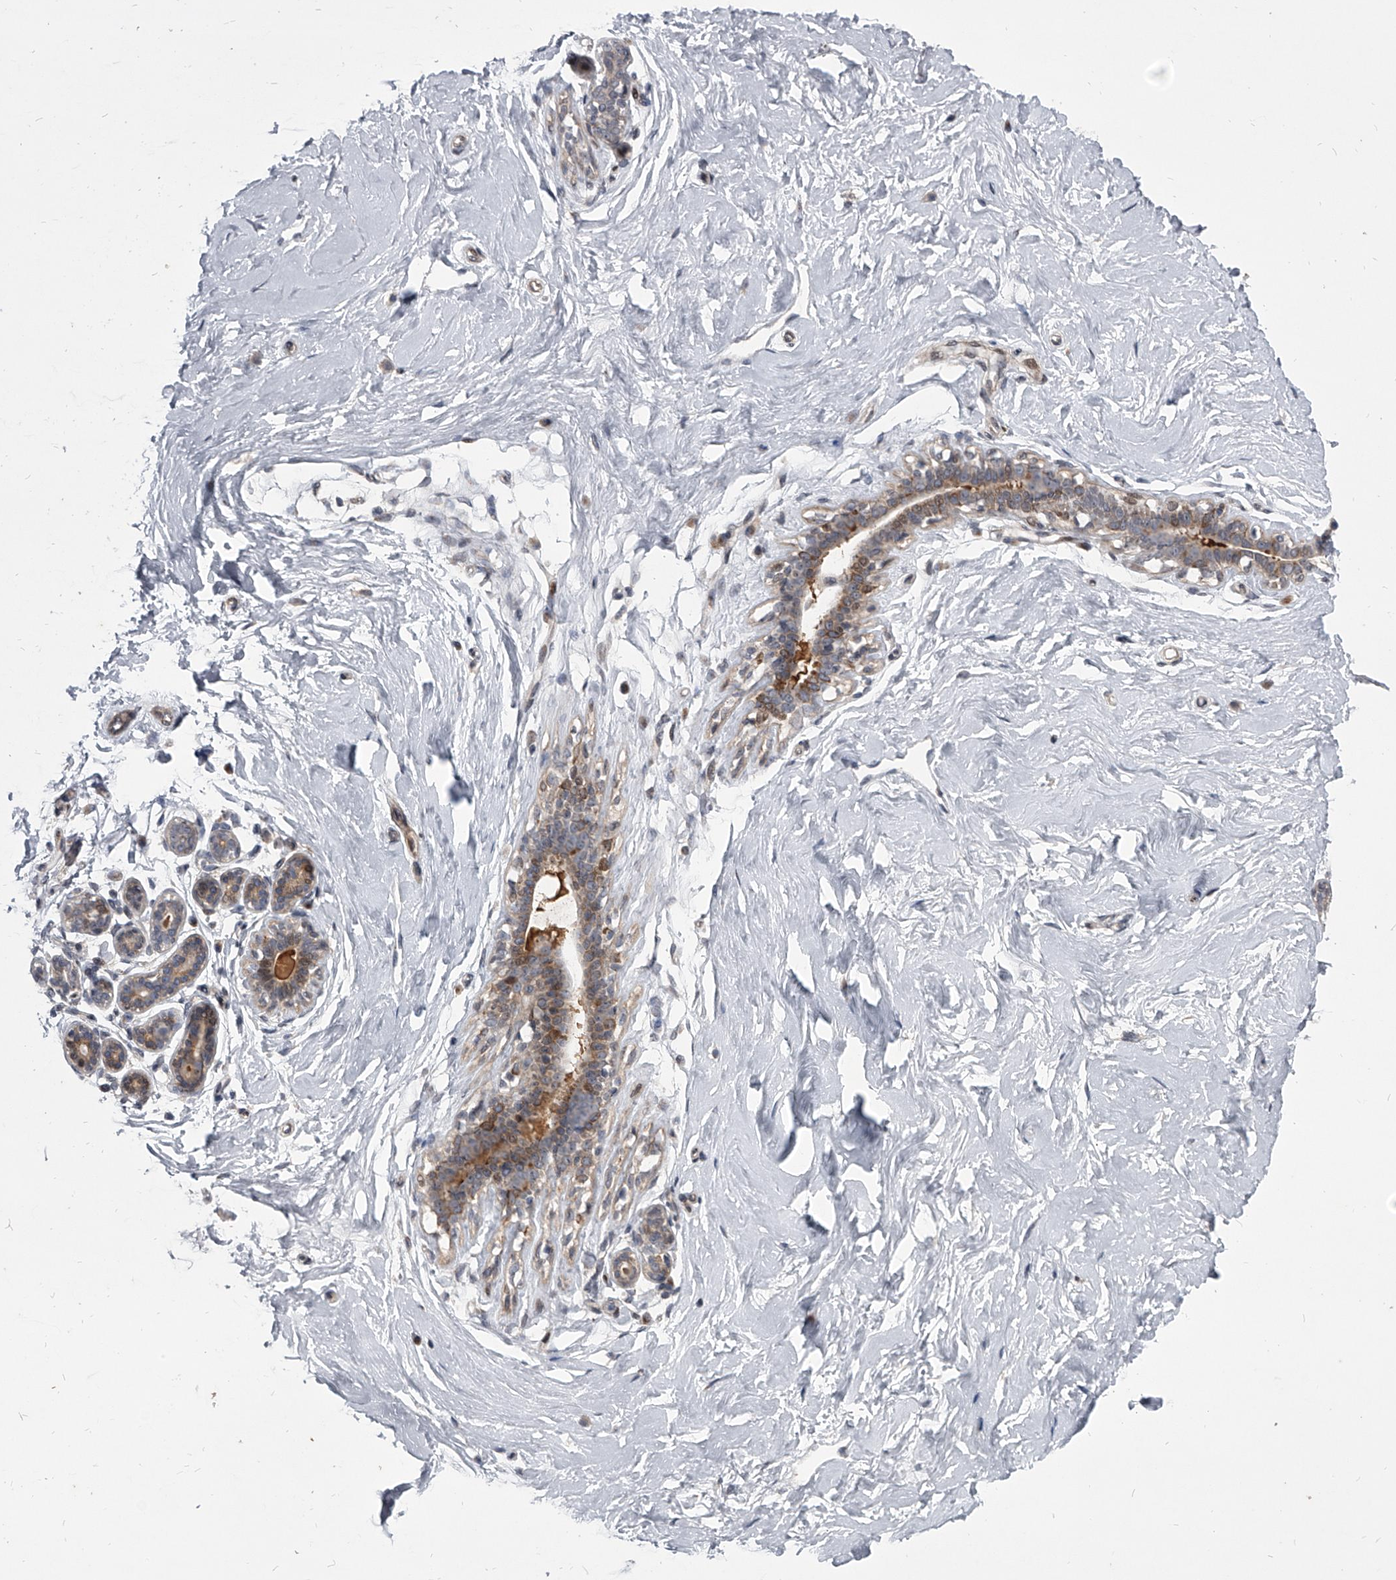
{"staining": {"intensity": "moderate", "quantity": "25%-75%", "location": "cytoplasmic/membranous,nuclear"}, "tissue": "breast", "cell_type": "Glandular cells", "image_type": "normal", "snomed": [{"axis": "morphology", "description": "Normal tissue, NOS"}, {"axis": "morphology", "description": "Adenoma, NOS"}, {"axis": "topography", "description": "Breast"}], "caption": "Protein staining displays moderate cytoplasmic/membranous,nuclear staining in about 25%-75% of glandular cells in benign breast.", "gene": "HEATR6", "patient": {"sex": "female", "age": 23}}